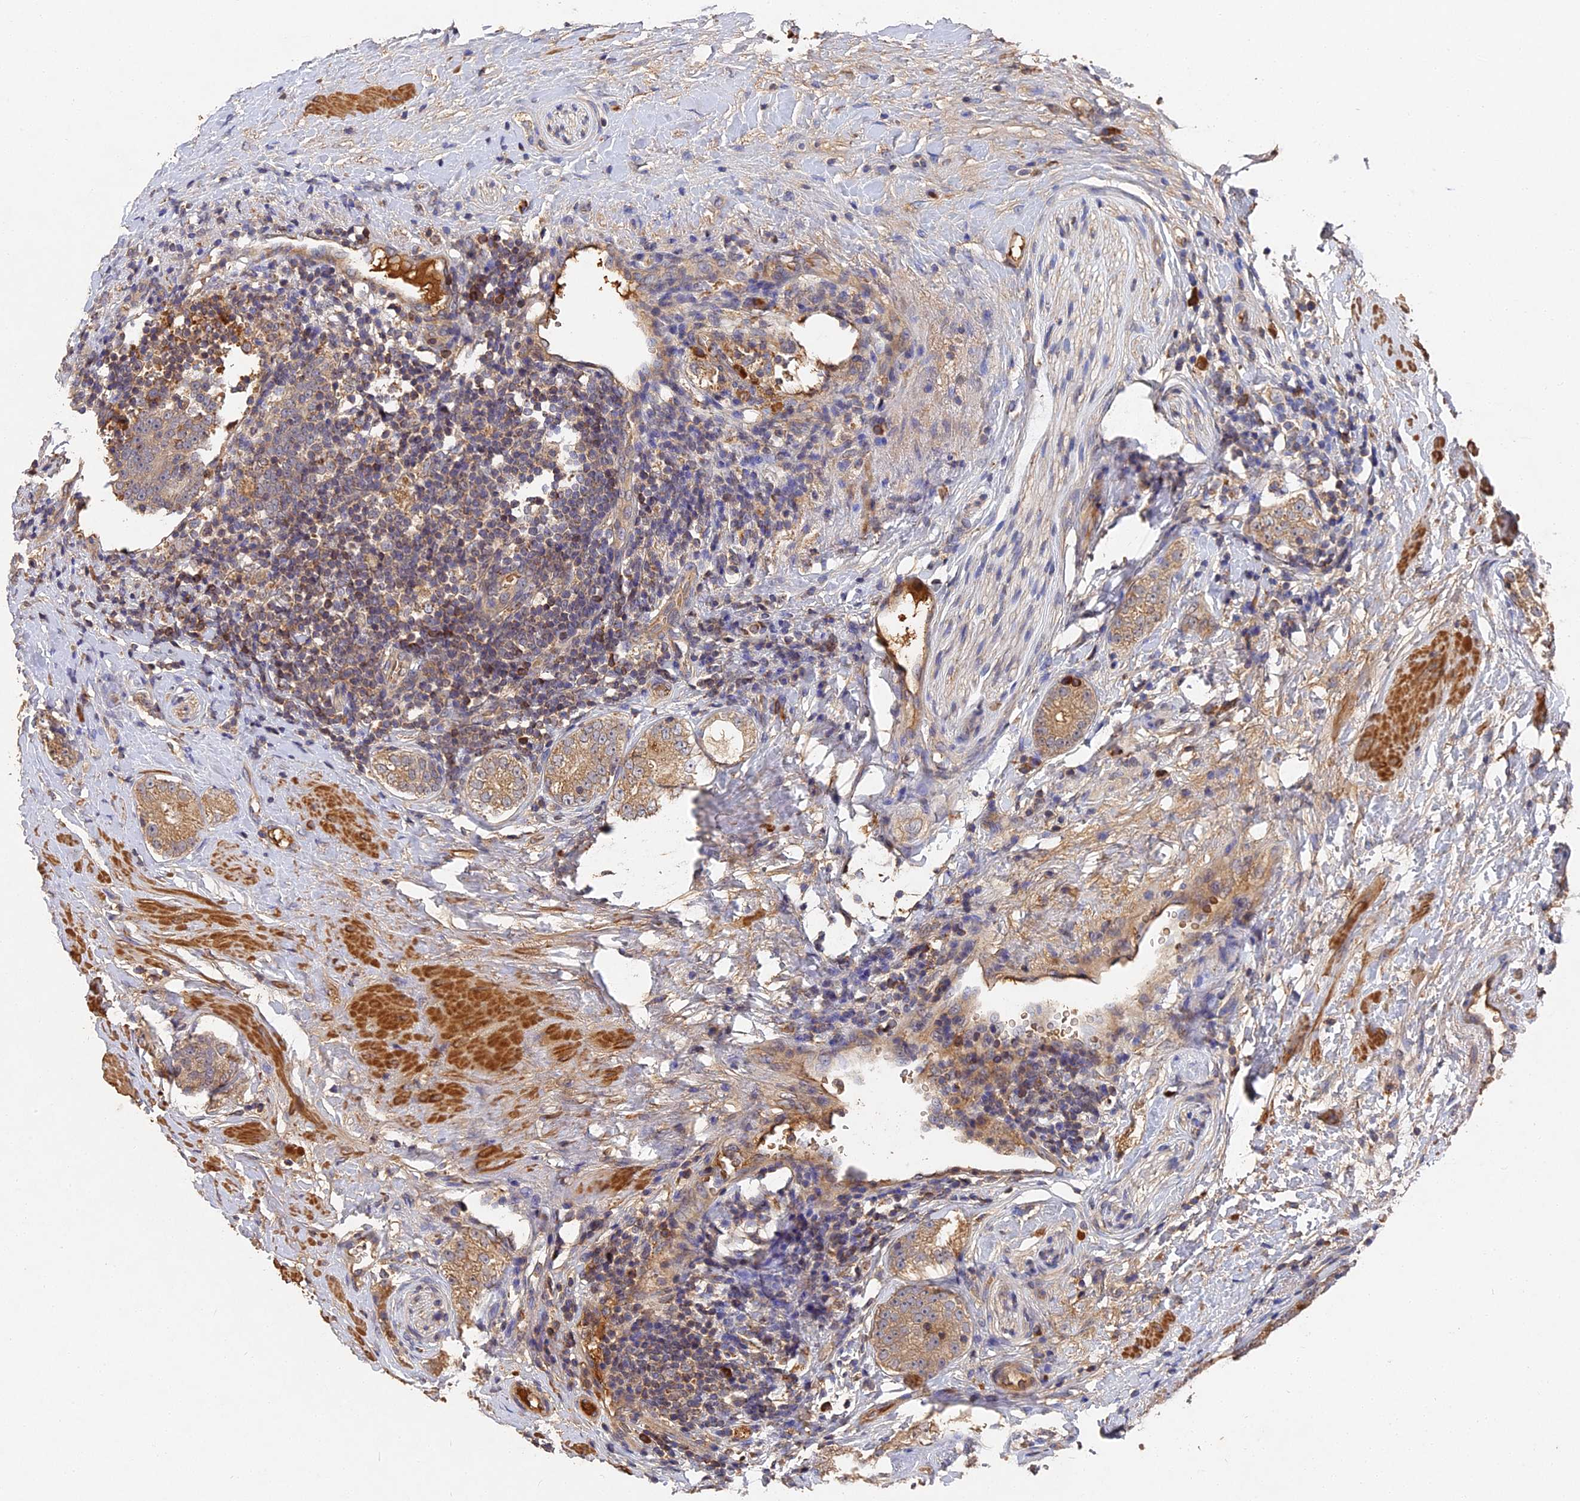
{"staining": {"intensity": "weak", "quantity": ">75%", "location": "cytoplasmic/membranous"}, "tissue": "prostate cancer", "cell_type": "Tumor cells", "image_type": "cancer", "snomed": [{"axis": "morphology", "description": "Adenocarcinoma, High grade"}, {"axis": "topography", "description": "Prostate"}], "caption": "Prostate high-grade adenocarcinoma tissue shows weak cytoplasmic/membranous staining in about >75% of tumor cells, visualized by immunohistochemistry.", "gene": "DHRS11", "patient": {"sex": "male", "age": 56}}